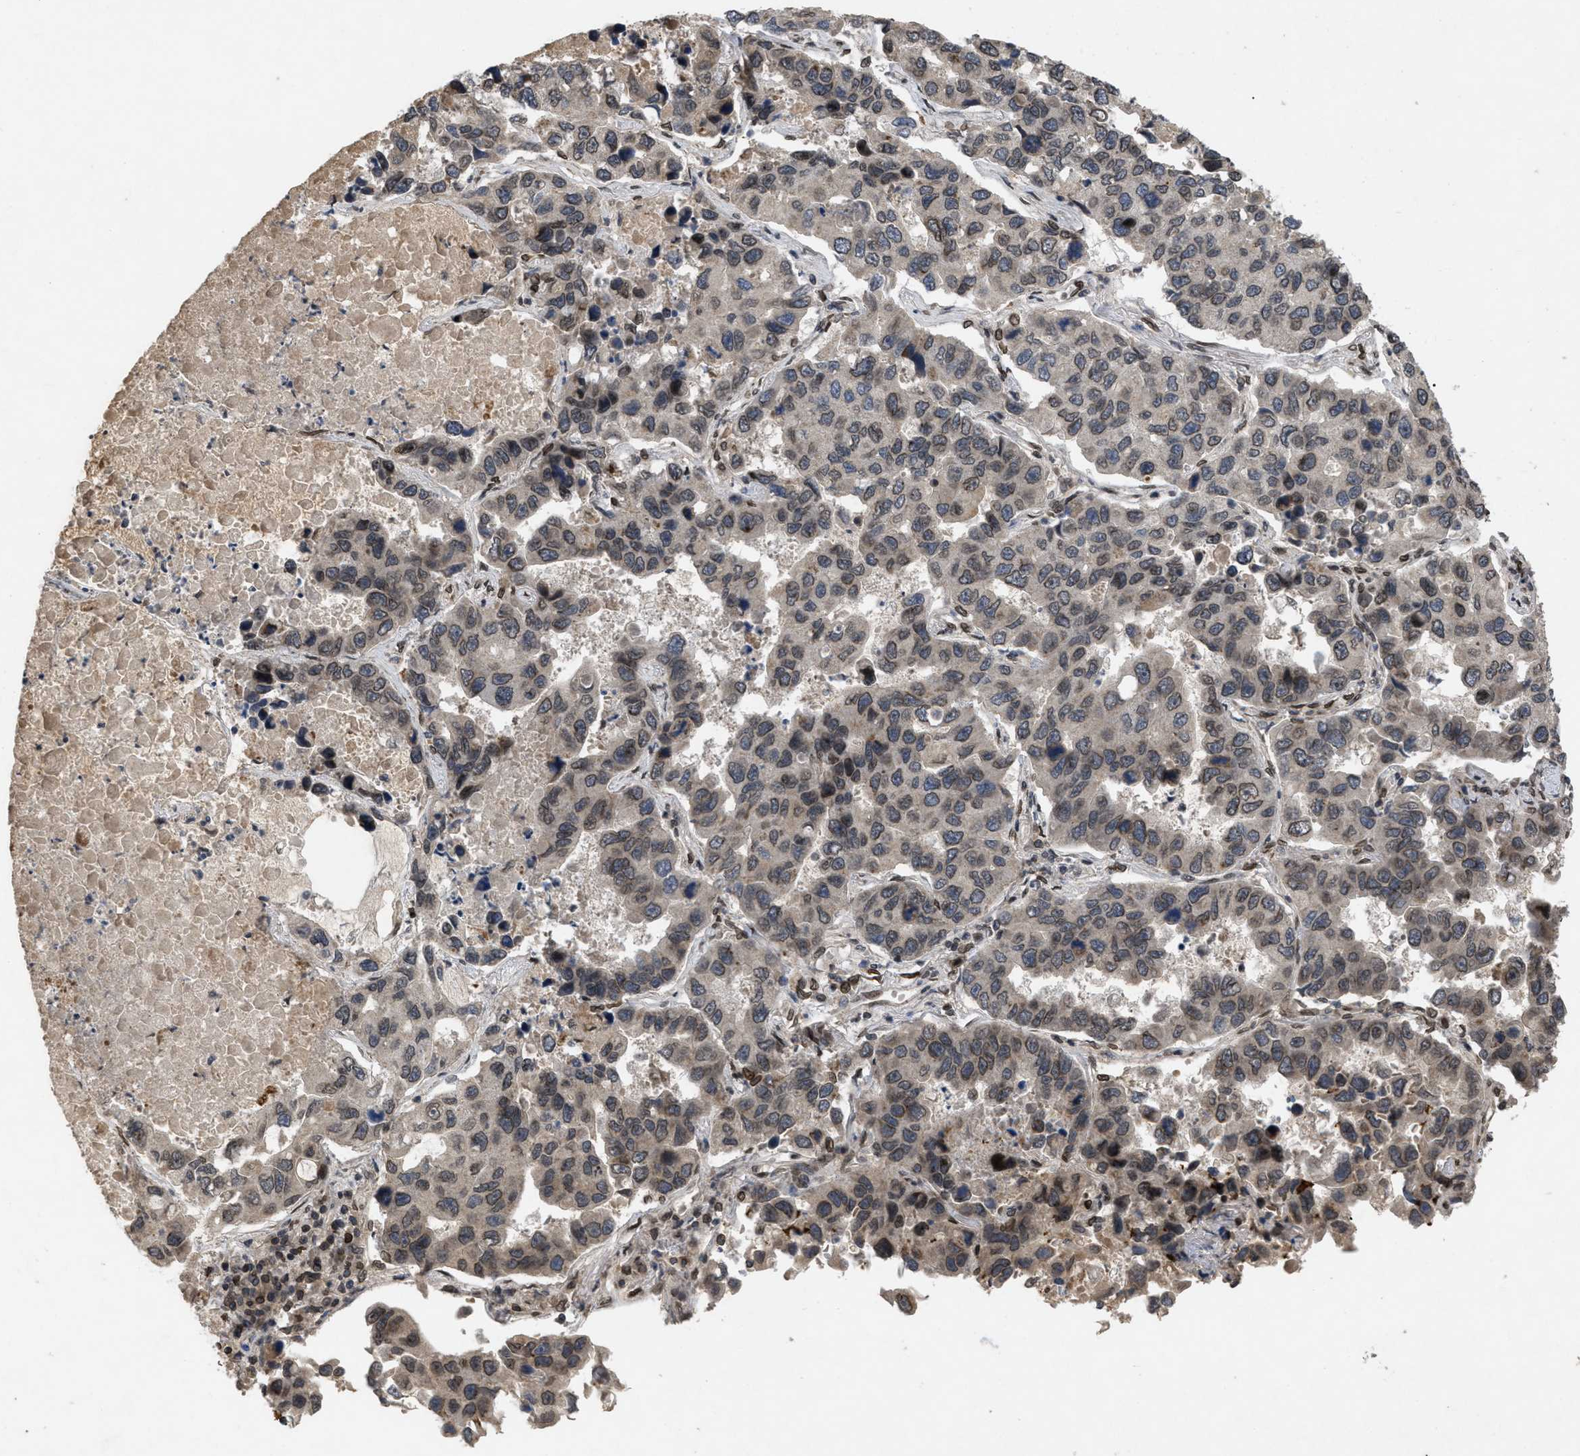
{"staining": {"intensity": "weak", "quantity": "25%-75%", "location": "cytoplasmic/membranous,nuclear"}, "tissue": "lung cancer", "cell_type": "Tumor cells", "image_type": "cancer", "snomed": [{"axis": "morphology", "description": "Adenocarcinoma, NOS"}, {"axis": "topography", "description": "Lung"}], "caption": "High-power microscopy captured an immunohistochemistry histopathology image of lung cancer (adenocarcinoma), revealing weak cytoplasmic/membranous and nuclear positivity in approximately 25%-75% of tumor cells.", "gene": "CRY1", "patient": {"sex": "male", "age": 64}}